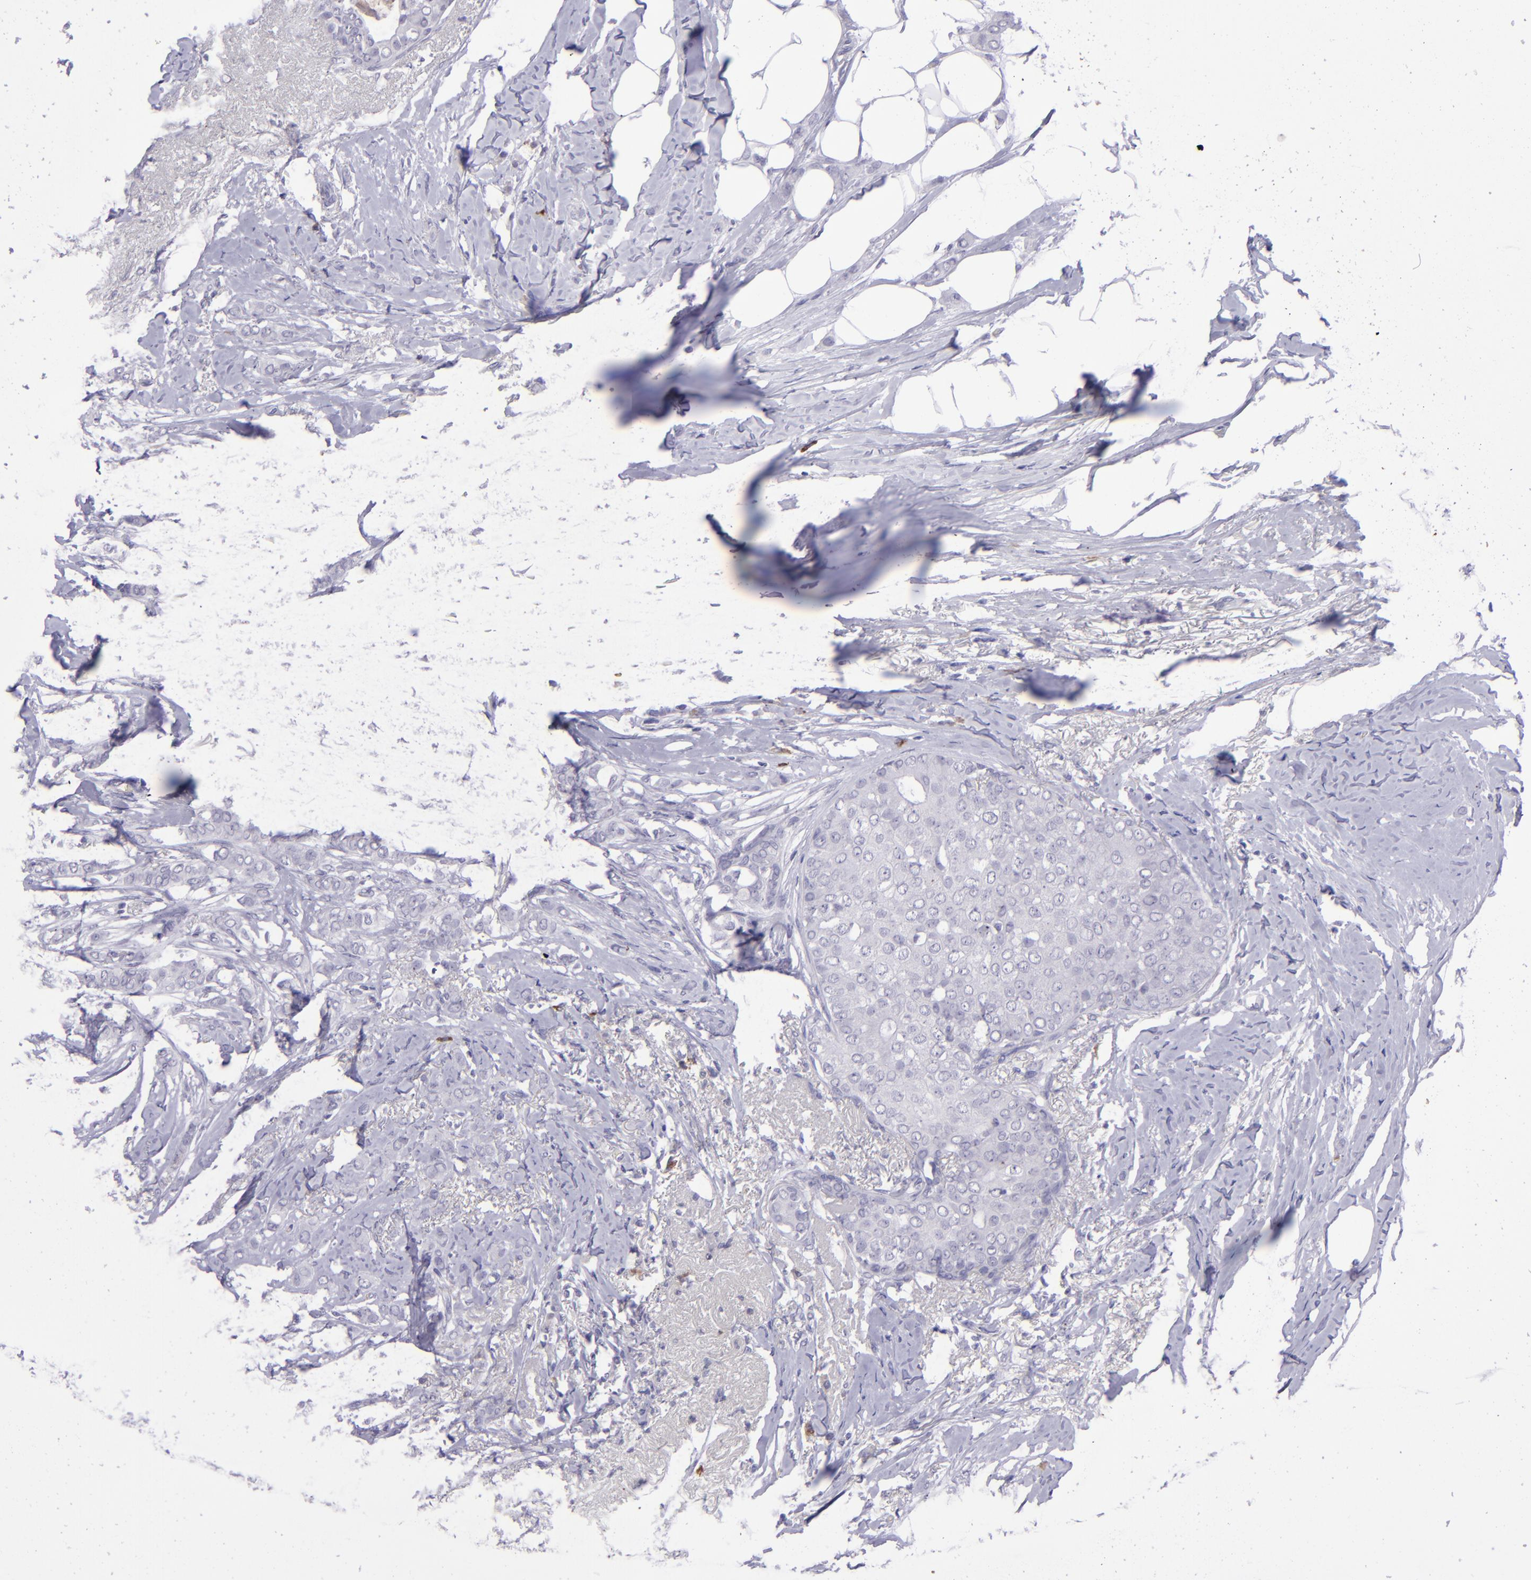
{"staining": {"intensity": "negative", "quantity": "none", "location": "none"}, "tissue": "breast cancer", "cell_type": "Tumor cells", "image_type": "cancer", "snomed": [{"axis": "morphology", "description": "Lobular carcinoma"}, {"axis": "topography", "description": "Breast"}], "caption": "Immunohistochemistry (IHC) micrograph of breast cancer (lobular carcinoma) stained for a protein (brown), which demonstrates no positivity in tumor cells.", "gene": "POU2F2", "patient": {"sex": "female", "age": 55}}